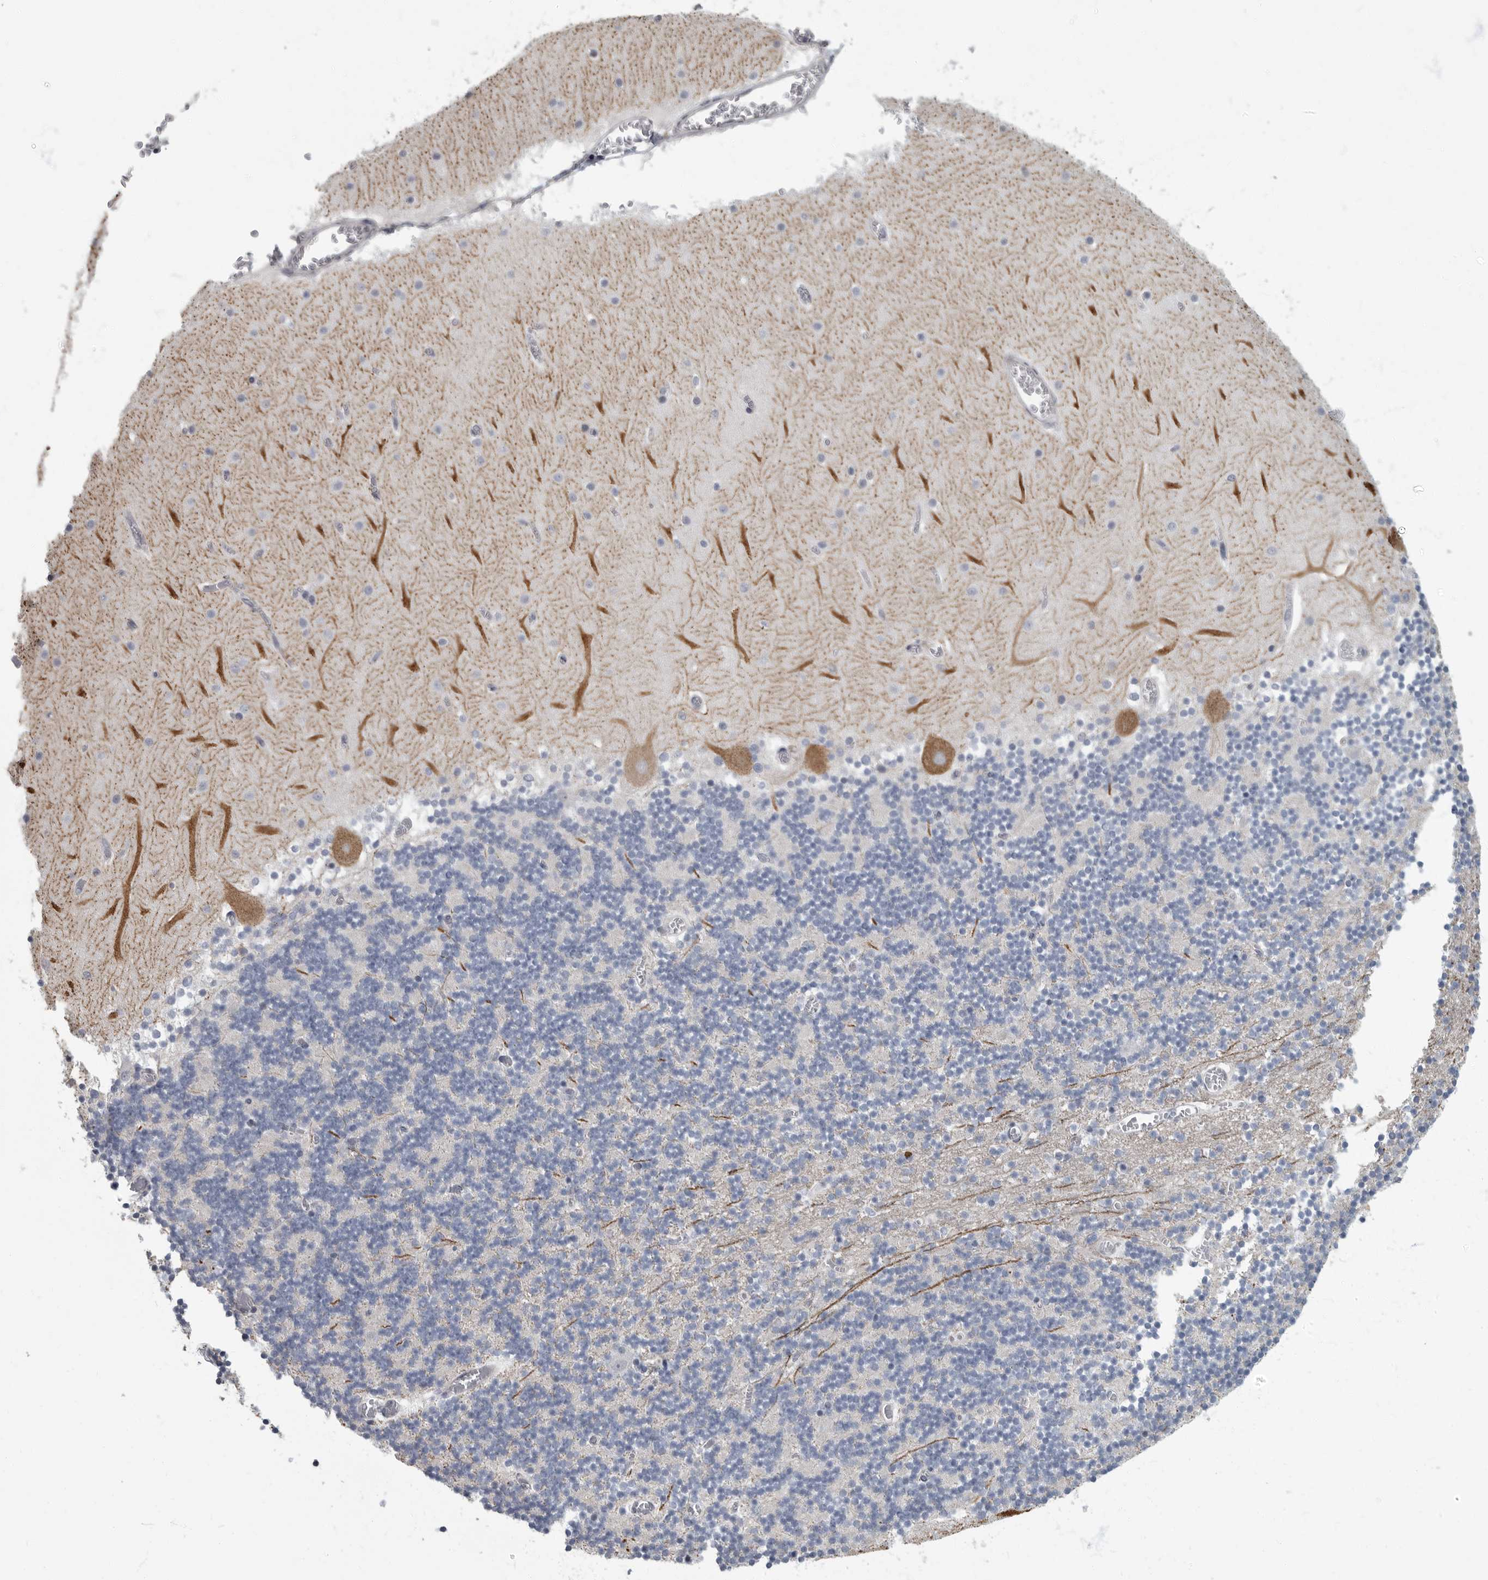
{"staining": {"intensity": "negative", "quantity": "none", "location": "none"}, "tissue": "cerebellum", "cell_type": "Cells in granular layer", "image_type": "normal", "snomed": [{"axis": "morphology", "description": "Normal tissue, NOS"}, {"axis": "topography", "description": "Cerebellum"}], "caption": "The histopathology image demonstrates no significant positivity in cells in granular layer of cerebellum.", "gene": "ARHGEF10", "patient": {"sex": "female", "age": 28}}